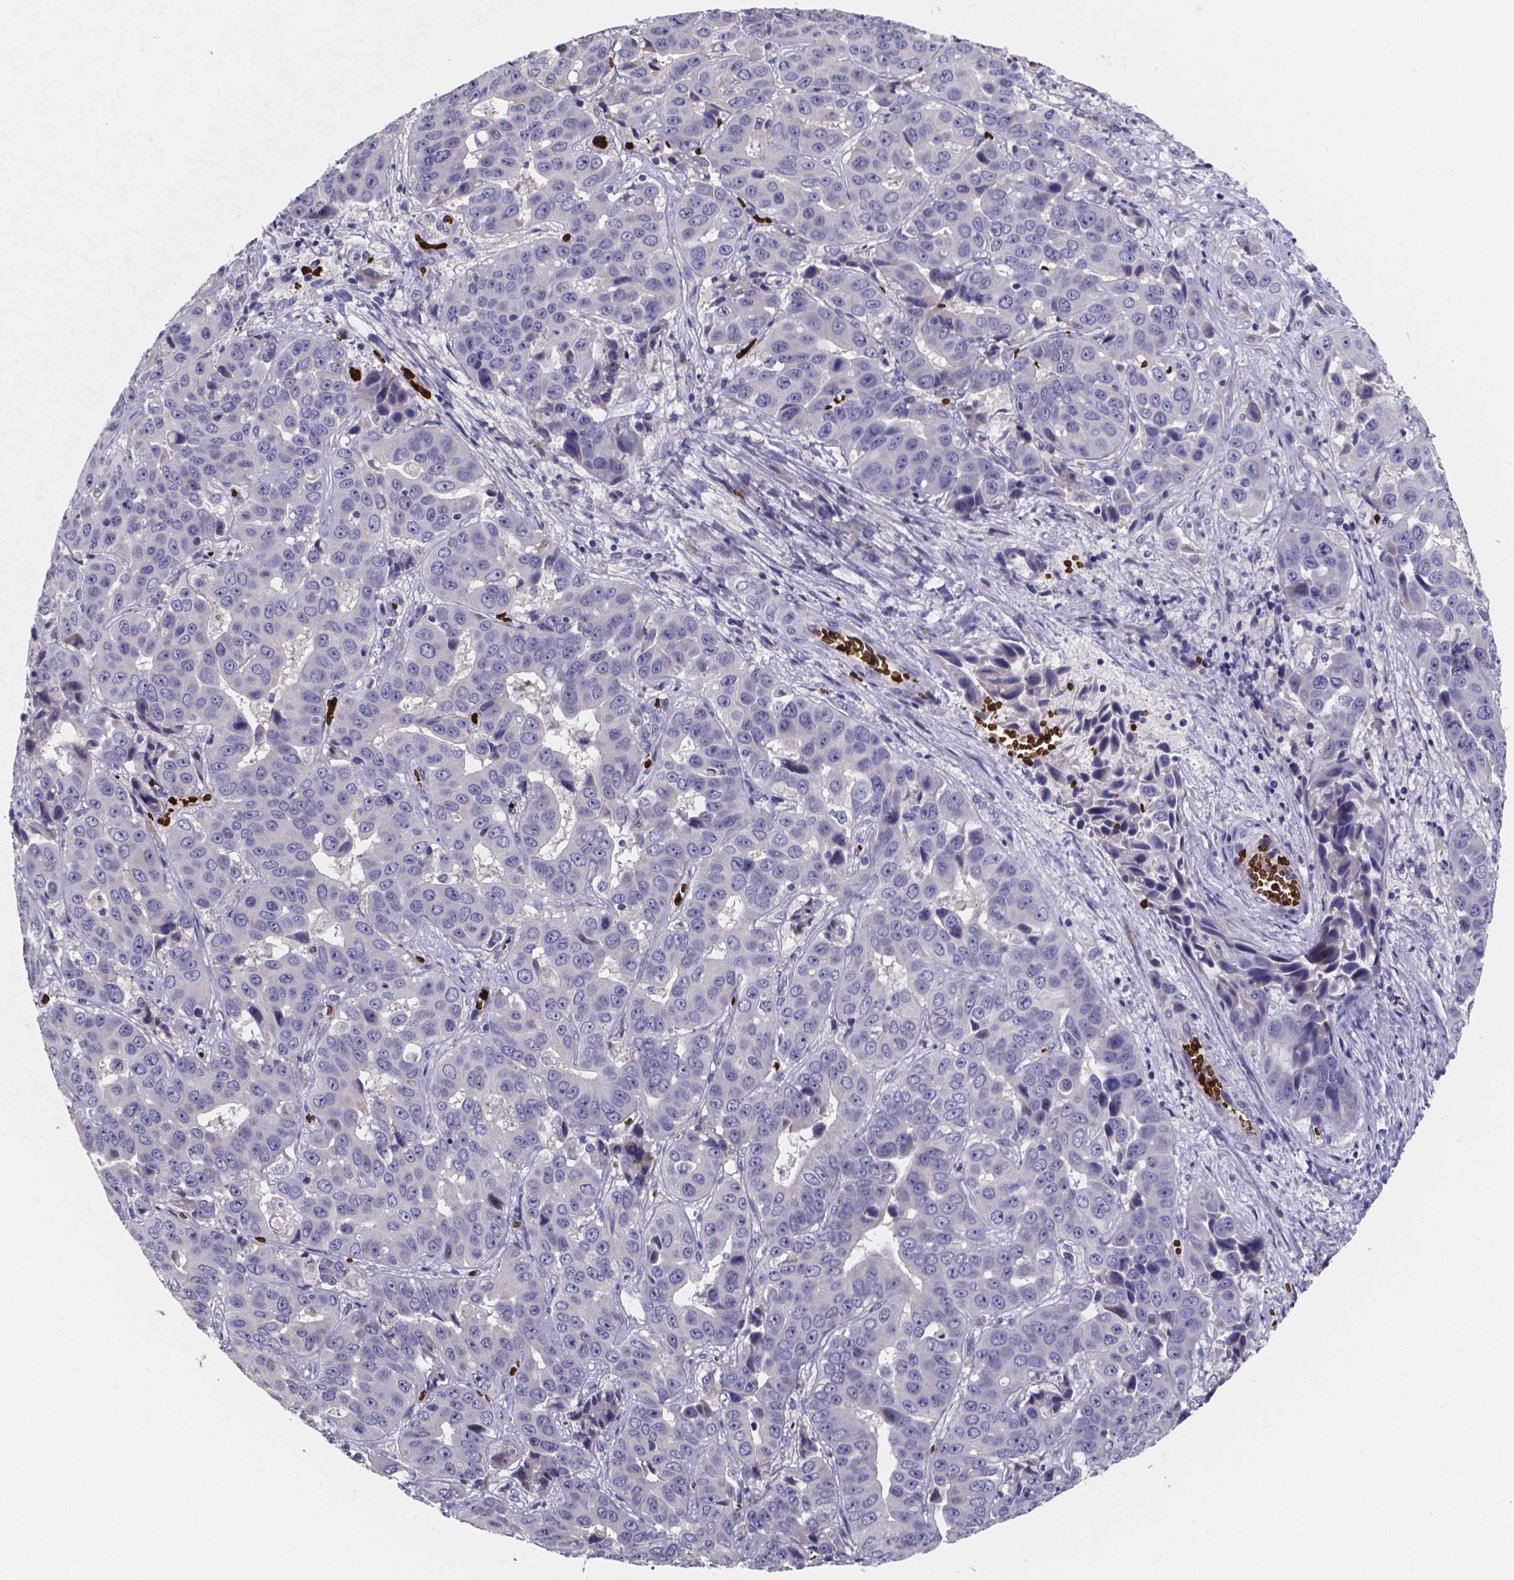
{"staining": {"intensity": "negative", "quantity": "none", "location": "none"}, "tissue": "liver cancer", "cell_type": "Tumor cells", "image_type": "cancer", "snomed": [{"axis": "morphology", "description": "Cholangiocarcinoma"}, {"axis": "topography", "description": "Liver"}], "caption": "High power microscopy image of an immunohistochemistry photomicrograph of cholangiocarcinoma (liver), revealing no significant expression in tumor cells.", "gene": "GABRA3", "patient": {"sex": "female", "age": 52}}